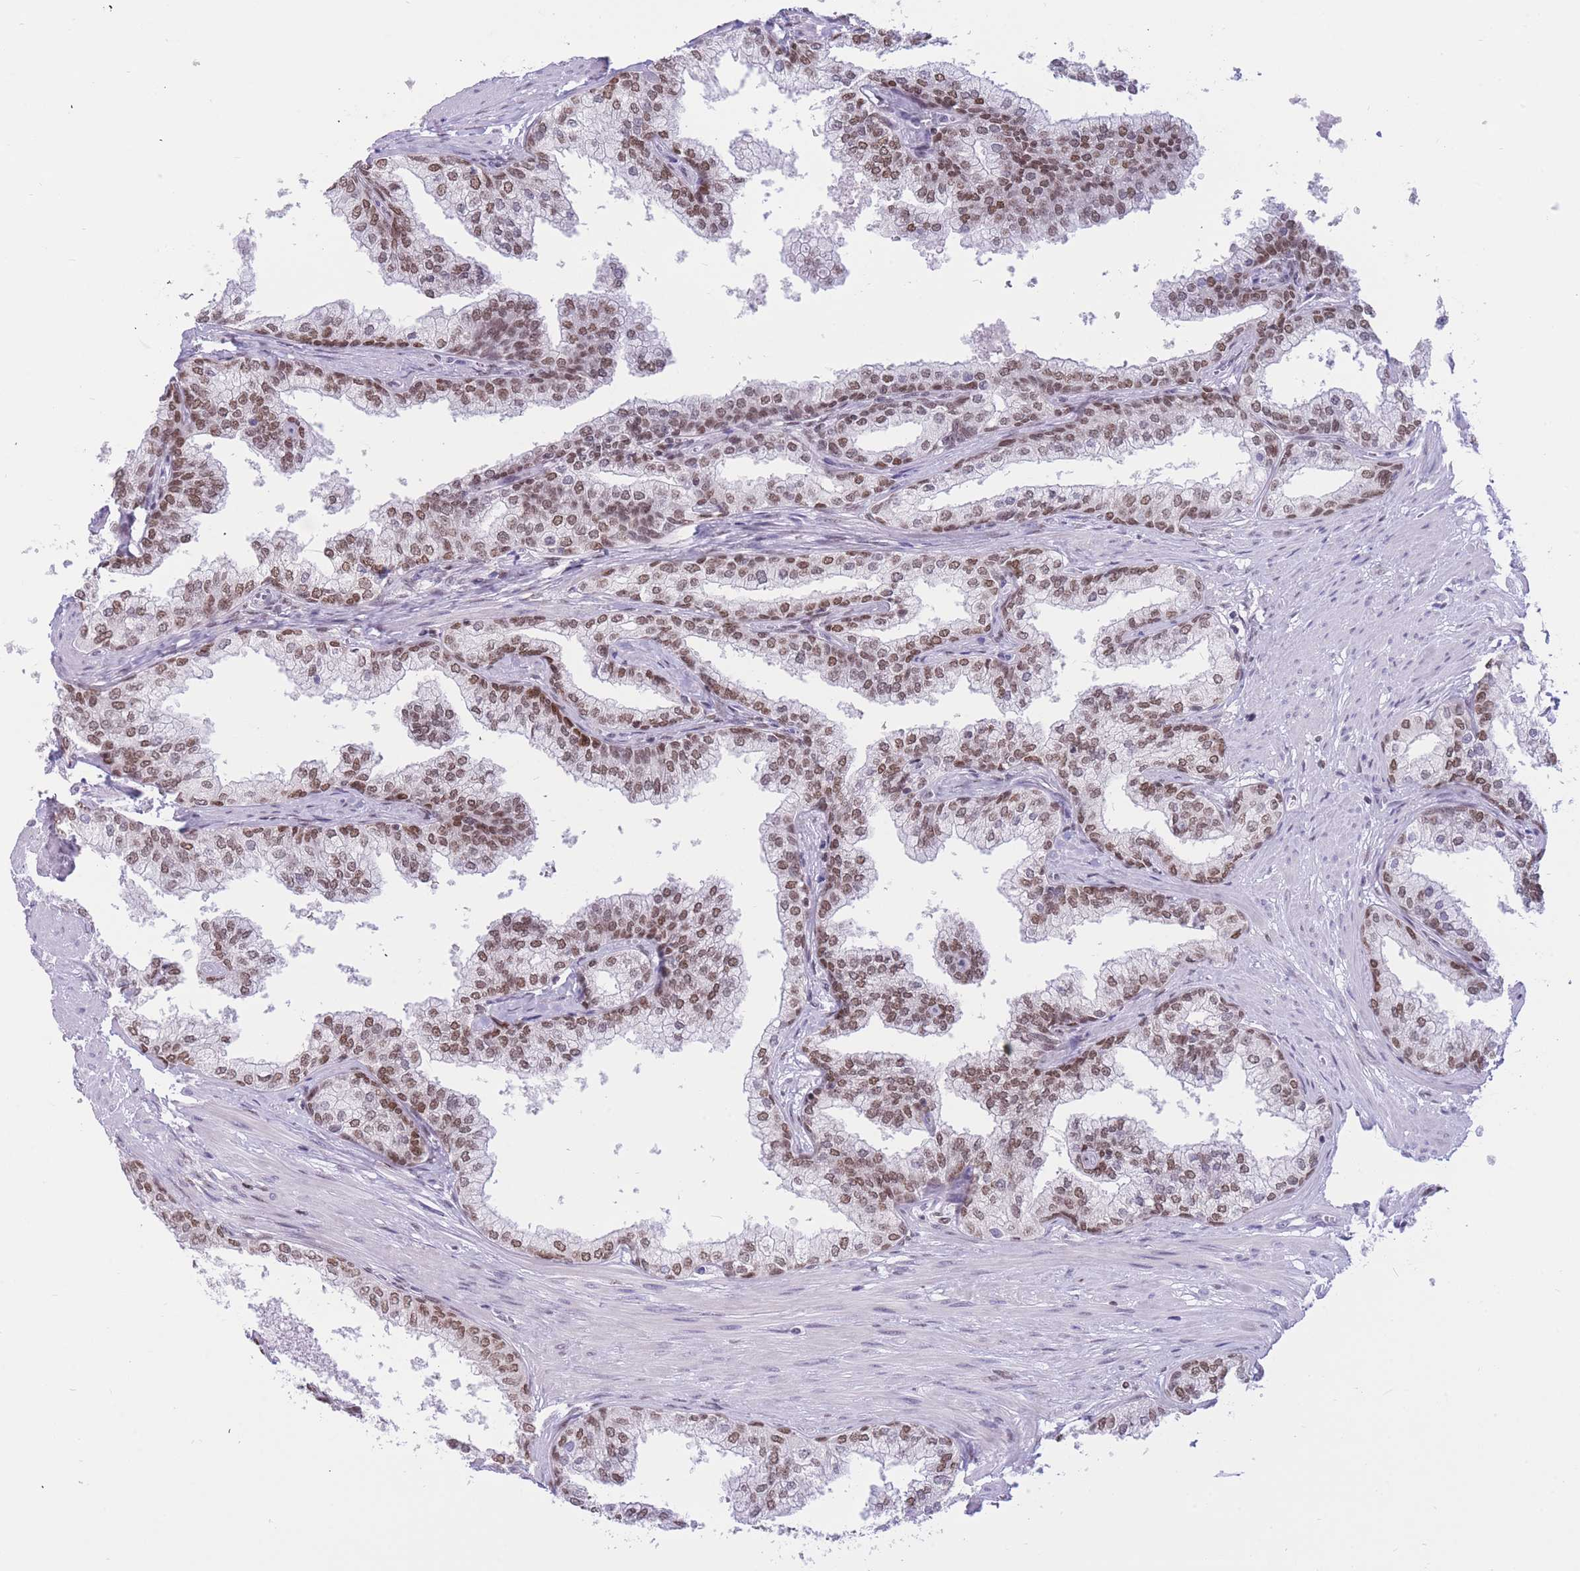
{"staining": {"intensity": "moderate", "quantity": ">75%", "location": "nuclear"}, "tissue": "prostate", "cell_type": "Glandular cells", "image_type": "normal", "snomed": [{"axis": "morphology", "description": "Normal tissue, NOS"}, {"axis": "topography", "description": "Prostate"}], "caption": "This is a histology image of immunohistochemistry staining of benign prostate, which shows moderate expression in the nuclear of glandular cells.", "gene": "HMGN1", "patient": {"sex": "male", "age": 60}}